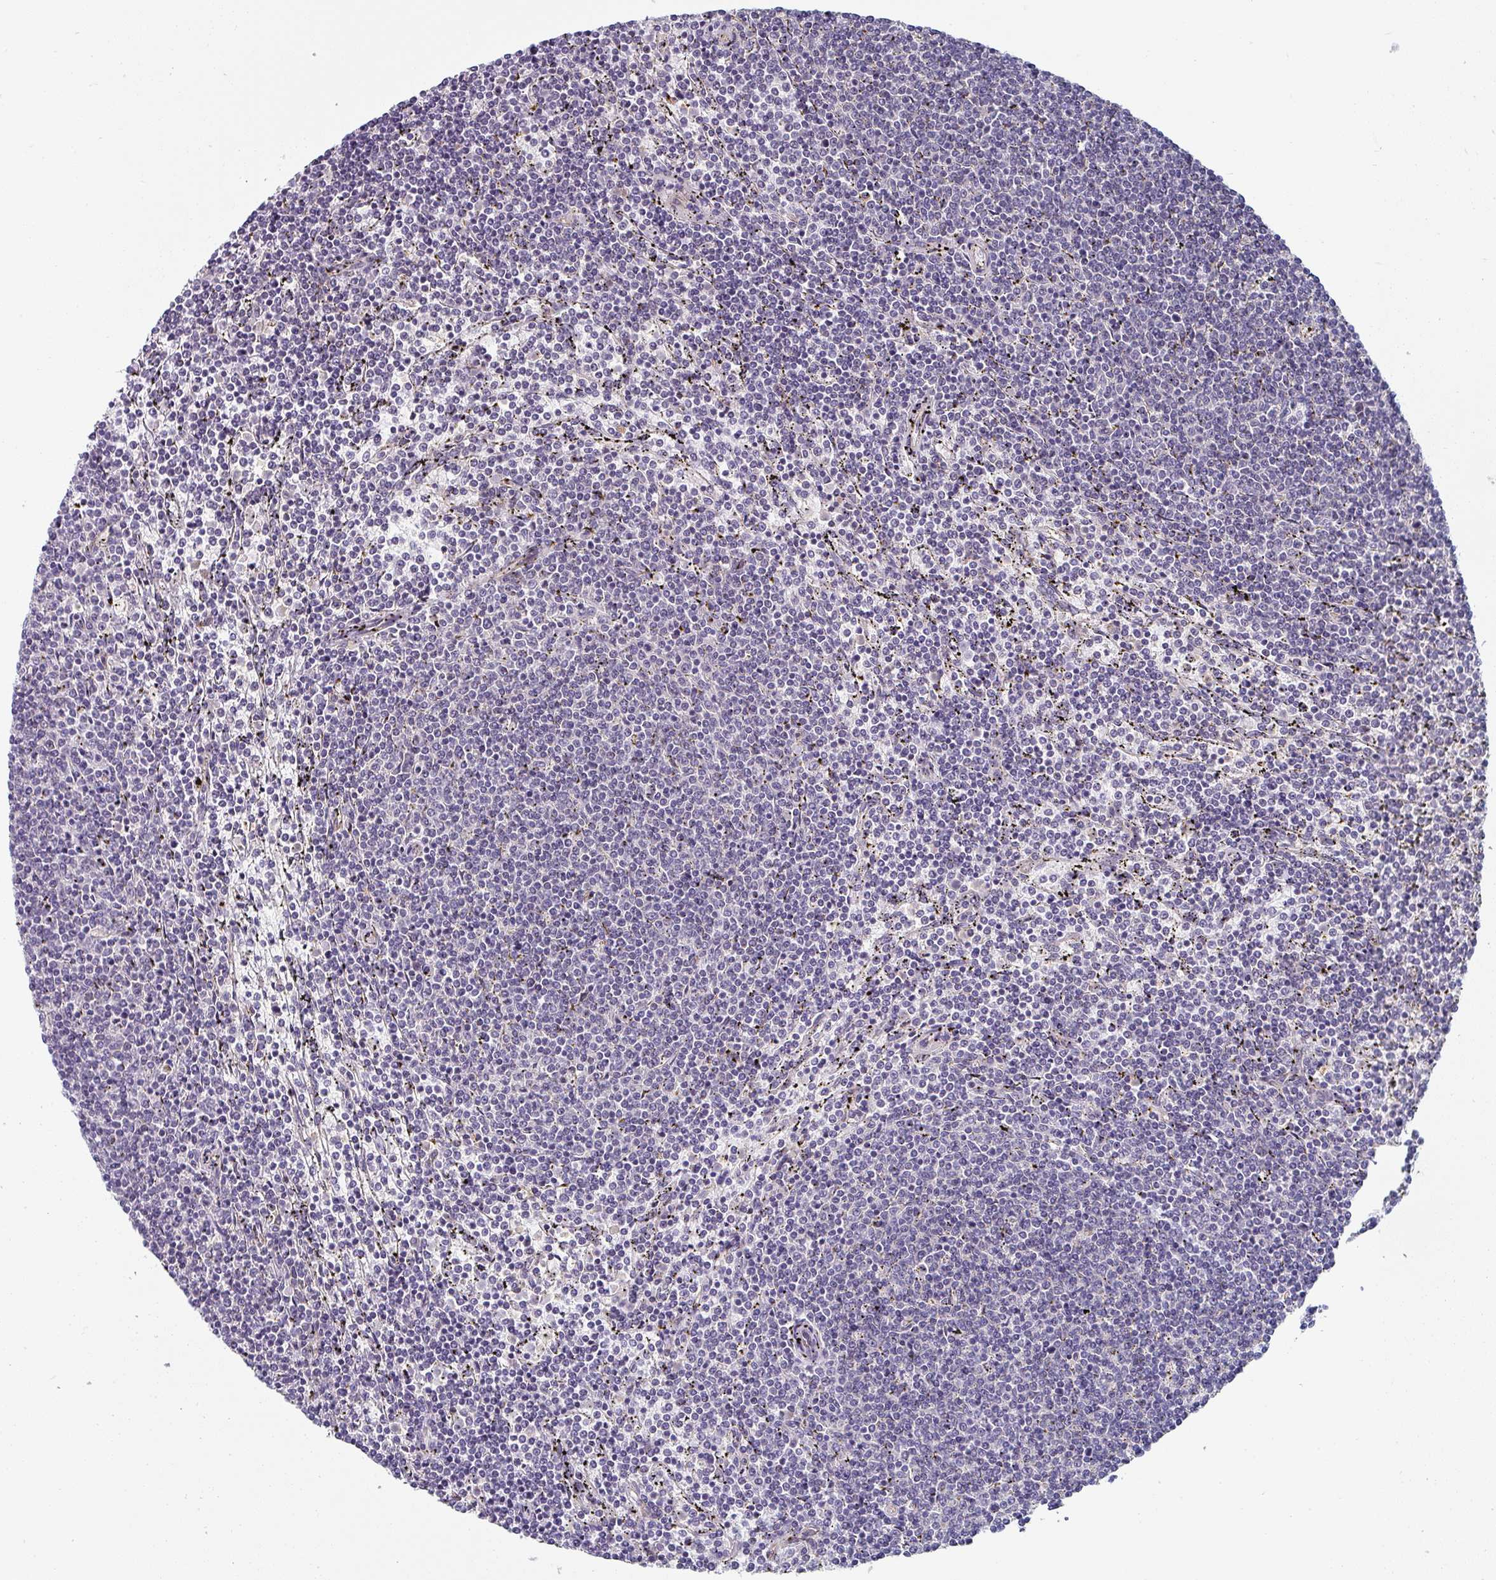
{"staining": {"intensity": "negative", "quantity": "none", "location": "none"}, "tissue": "lymphoma", "cell_type": "Tumor cells", "image_type": "cancer", "snomed": [{"axis": "morphology", "description": "Malignant lymphoma, non-Hodgkin's type, Low grade"}, {"axis": "topography", "description": "Spleen"}], "caption": "Micrograph shows no significant protein expression in tumor cells of low-grade malignant lymphoma, non-Hodgkin's type. (DAB (3,3'-diaminobenzidine) immunohistochemistry (IHC) with hematoxylin counter stain).", "gene": "TMED5", "patient": {"sex": "female", "age": 50}}